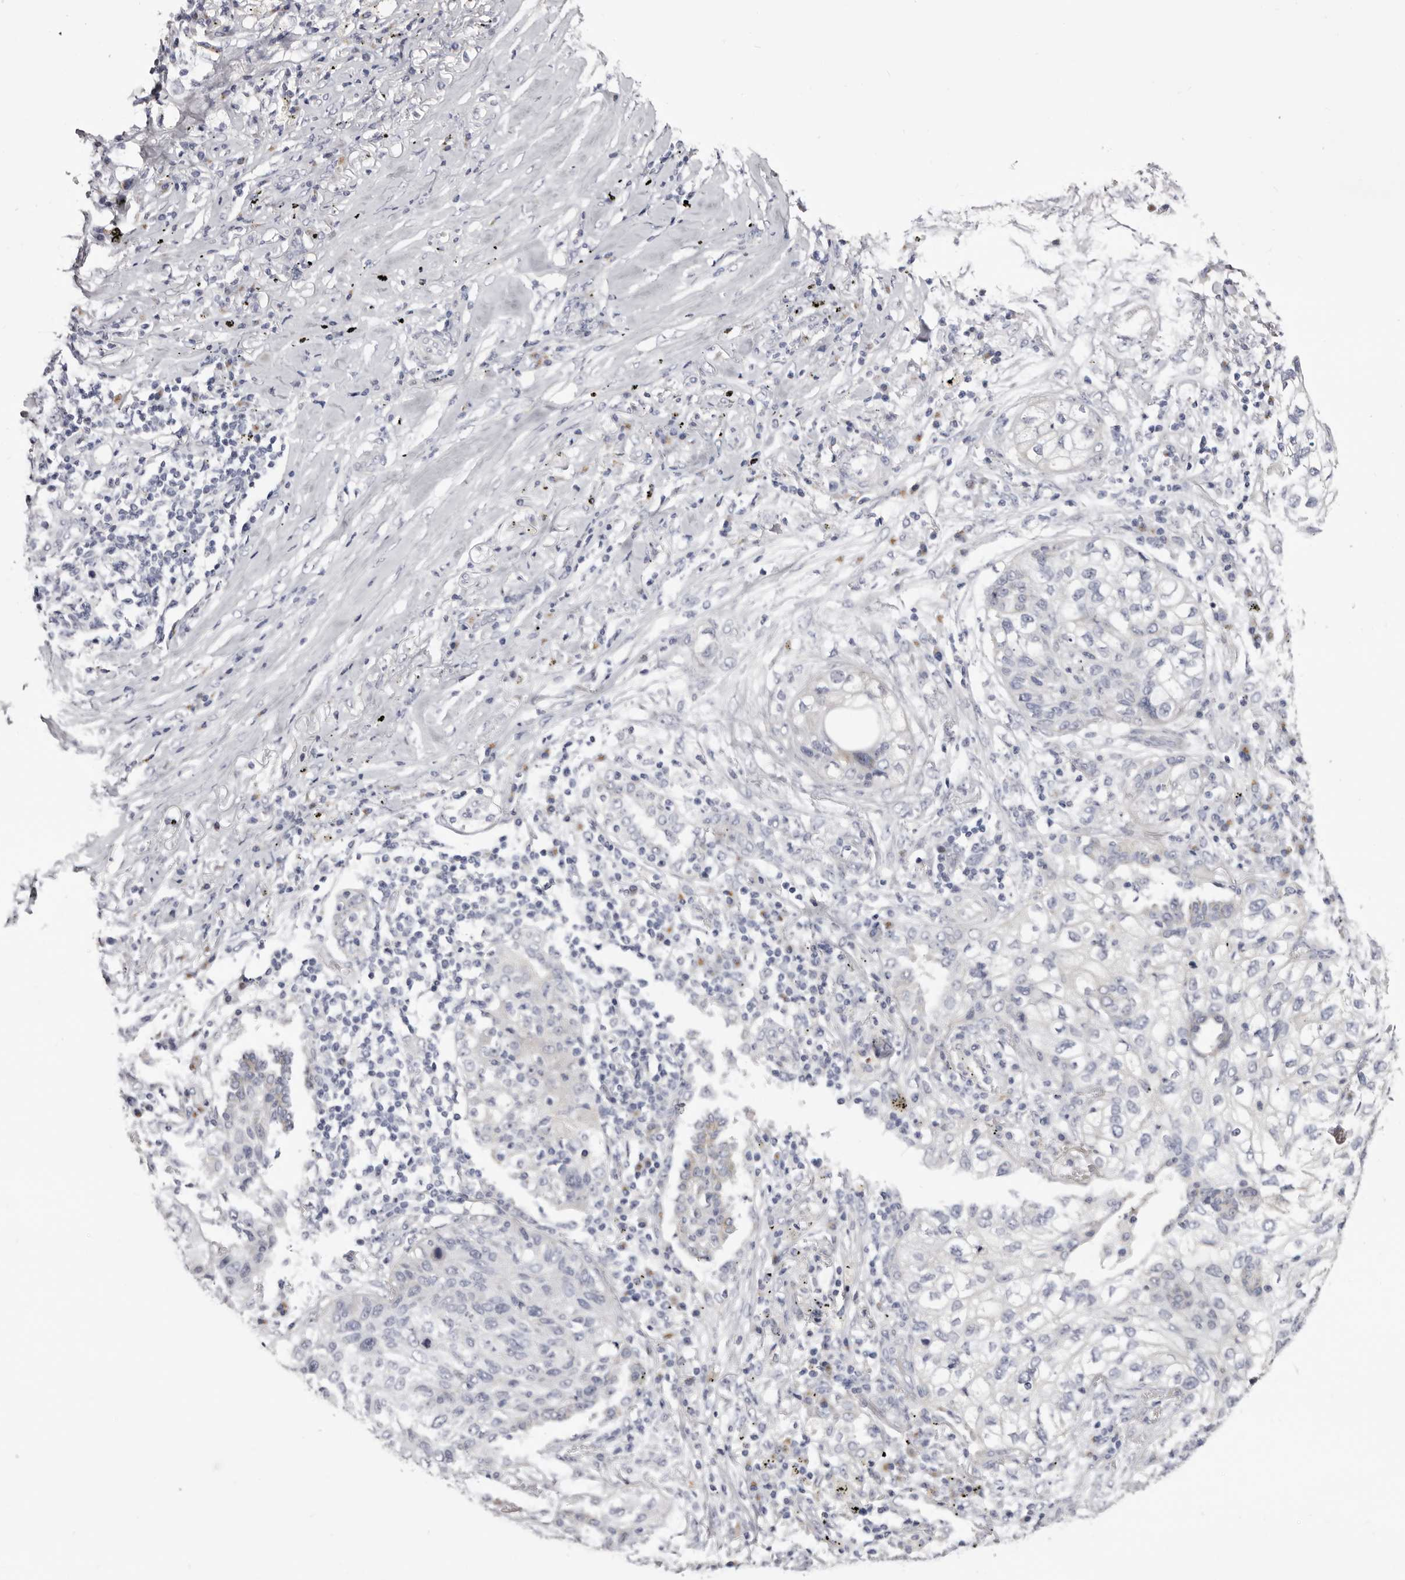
{"staining": {"intensity": "negative", "quantity": "none", "location": "none"}, "tissue": "lung cancer", "cell_type": "Tumor cells", "image_type": "cancer", "snomed": [{"axis": "morphology", "description": "Squamous cell carcinoma, NOS"}, {"axis": "topography", "description": "Lung"}], "caption": "Tumor cells show no significant positivity in squamous cell carcinoma (lung). The staining is performed using DAB brown chromogen with nuclei counter-stained in using hematoxylin.", "gene": "CASQ1", "patient": {"sex": "female", "age": 63}}